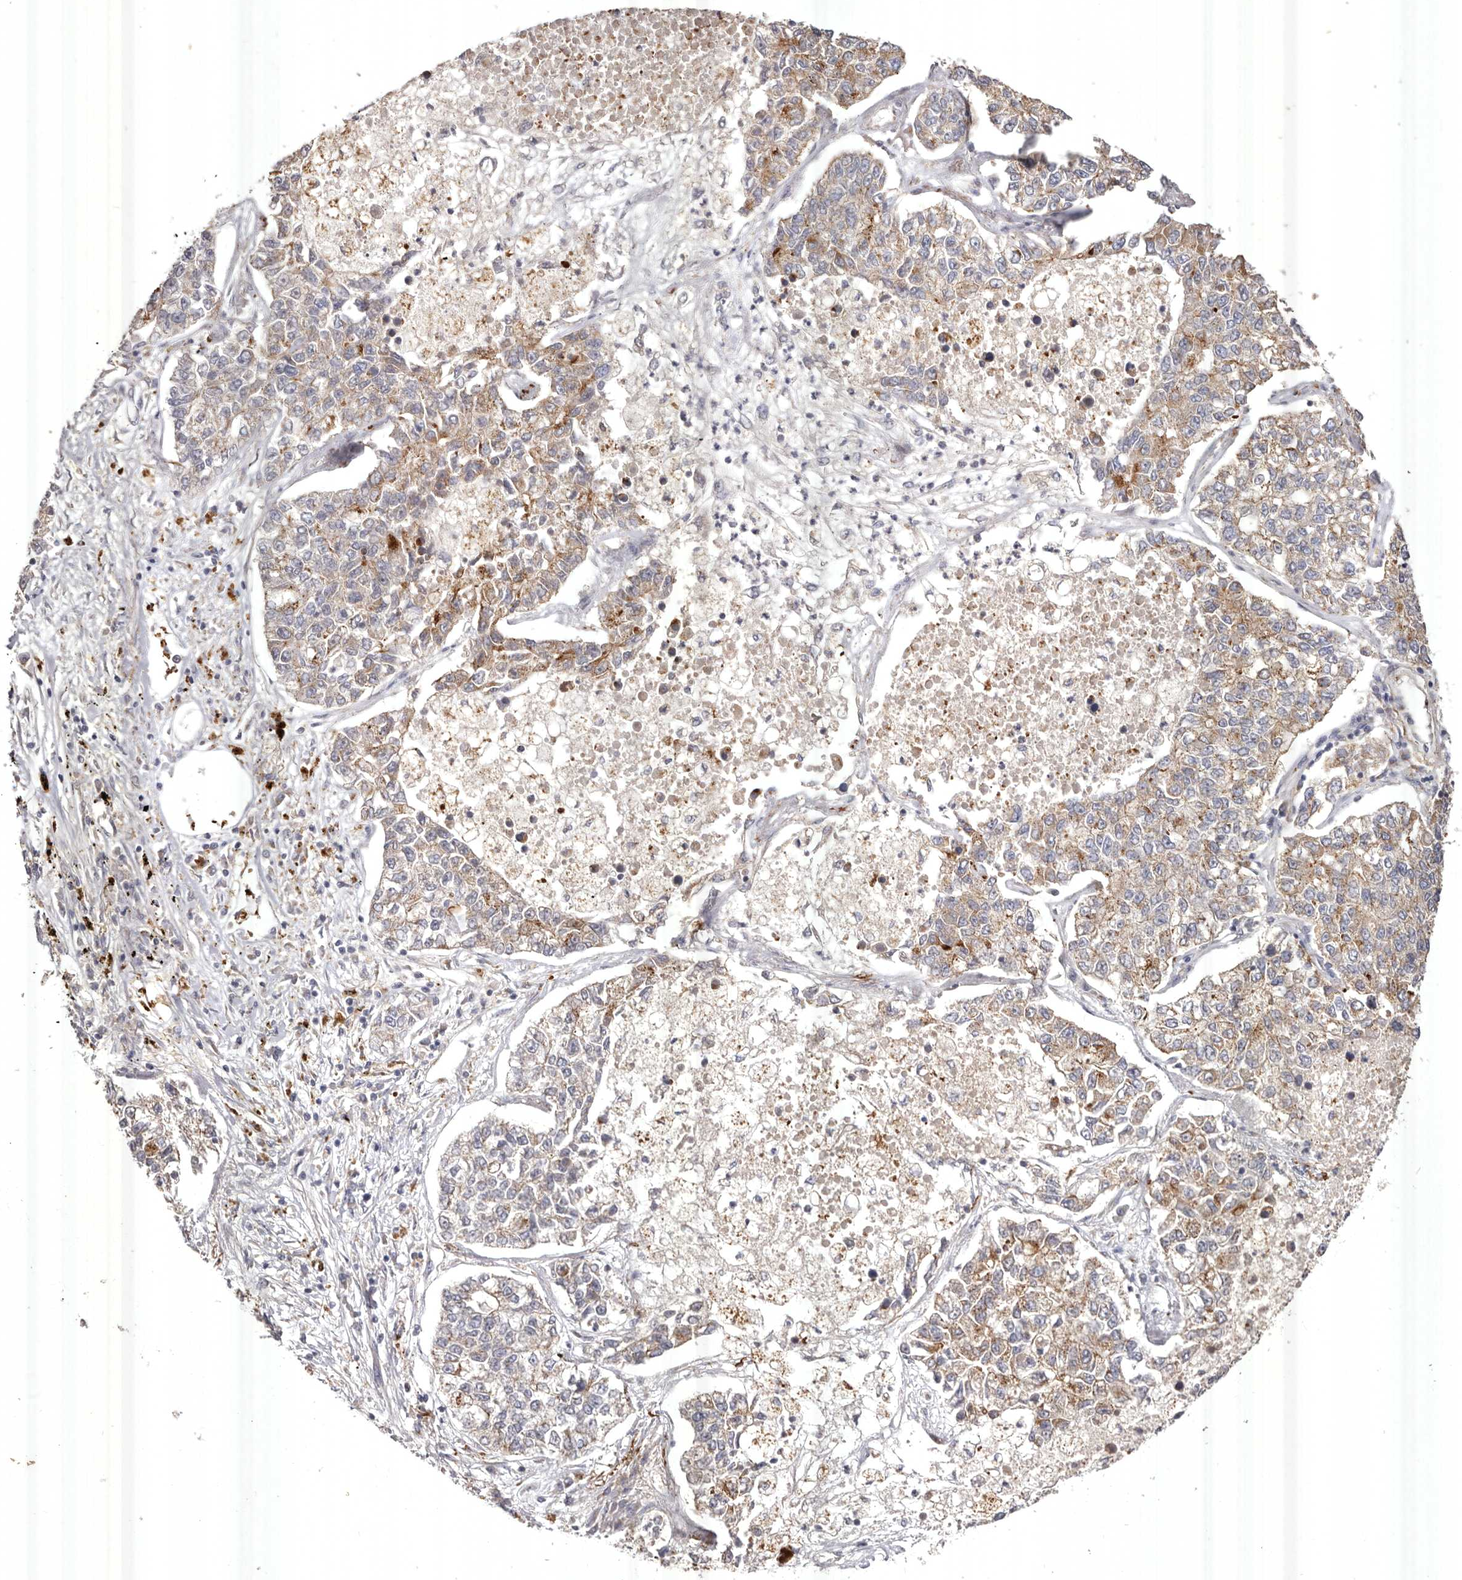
{"staining": {"intensity": "moderate", "quantity": ">75%", "location": "cytoplasmic/membranous"}, "tissue": "lung cancer", "cell_type": "Tumor cells", "image_type": "cancer", "snomed": [{"axis": "morphology", "description": "Adenocarcinoma, NOS"}, {"axis": "topography", "description": "Lung"}], "caption": "DAB (3,3'-diaminobenzidine) immunohistochemical staining of human lung cancer displays moderate cytoplasmic/membranous protein expression in approximately >75% of tumor cells.", "gene": "USP24", "patient": {"sex": "male", "age": 49}}